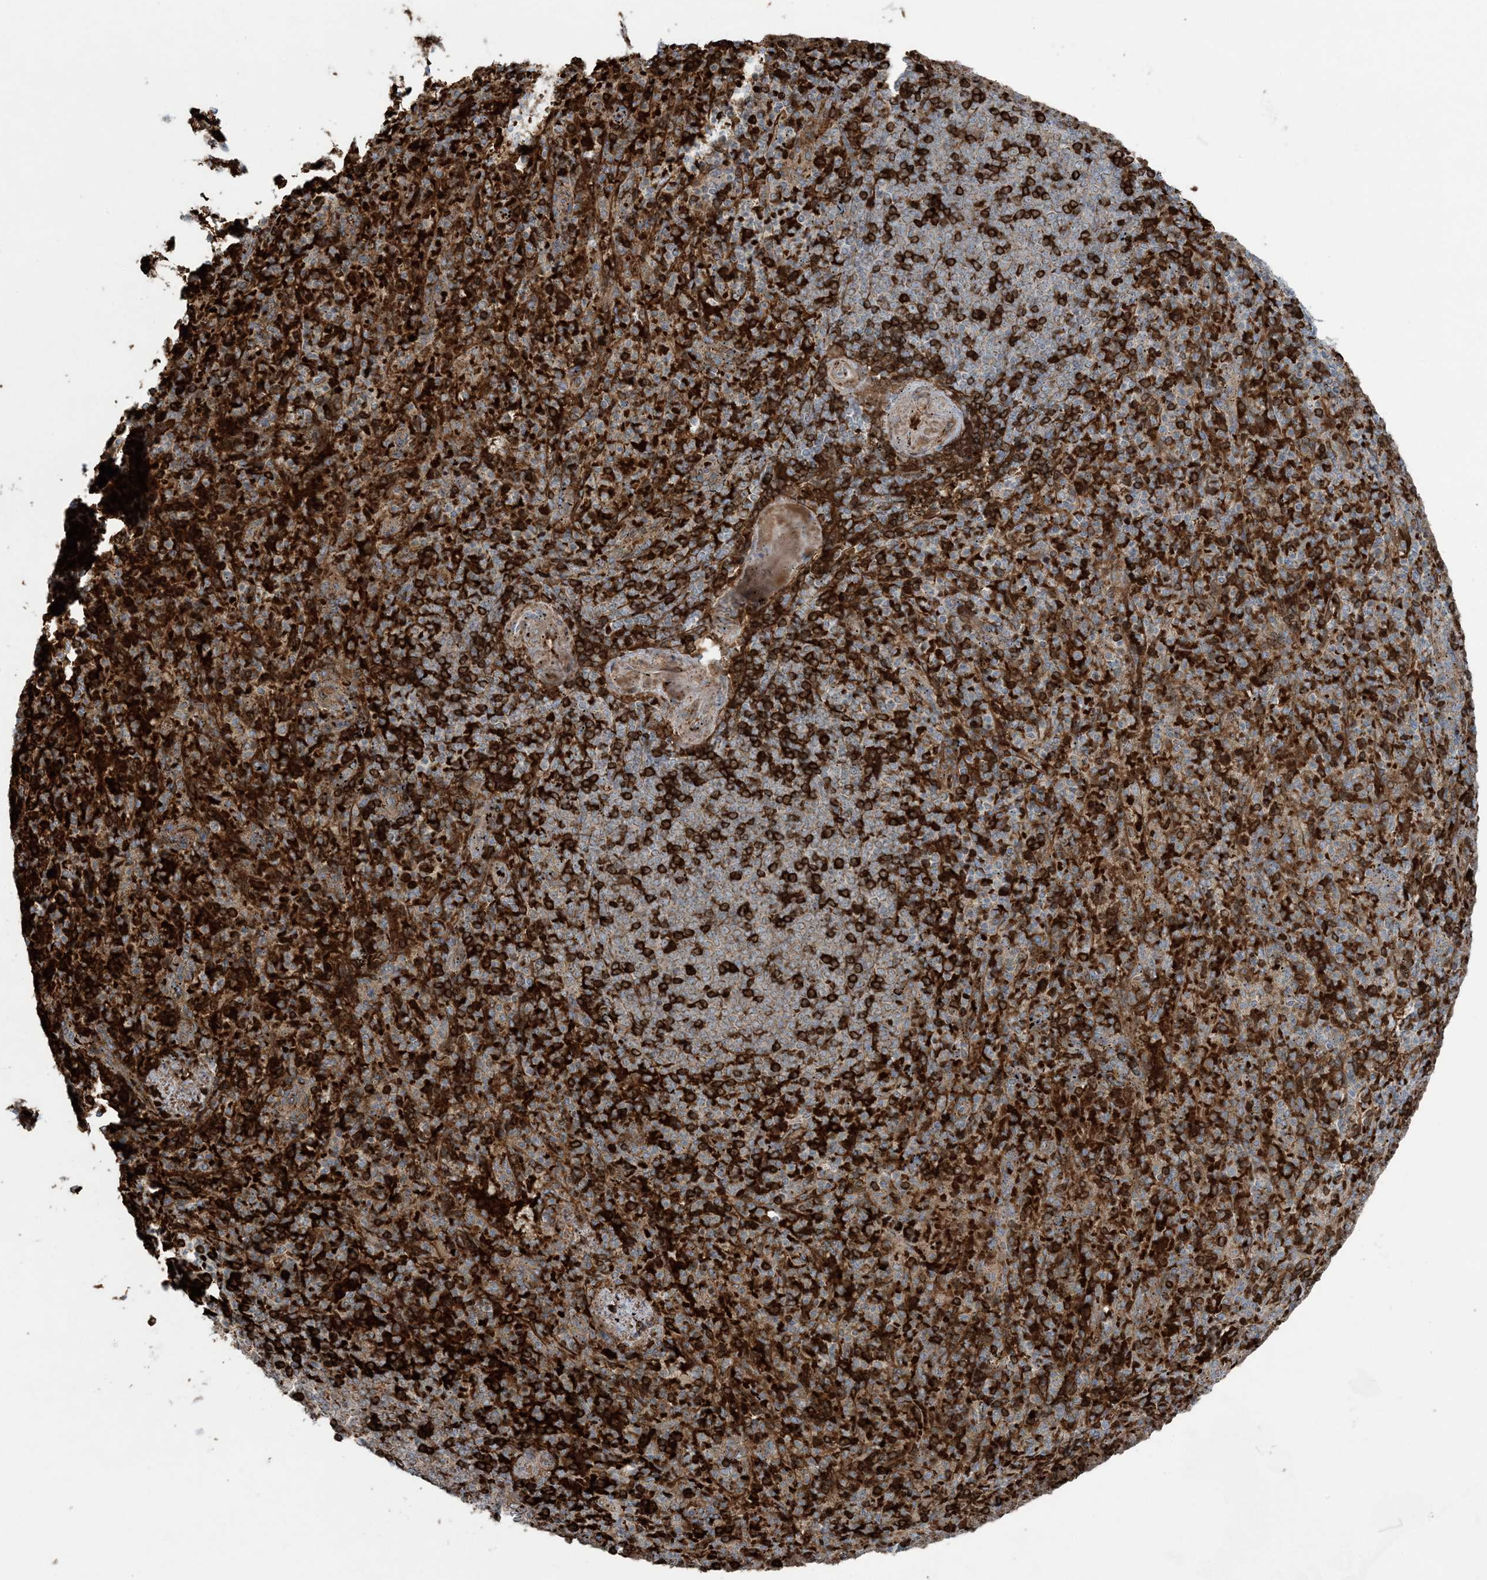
{"staining": {"intensity": "strong", "quantity": "25%-75%", "location": "cytoplasmic/membranous"}, "tissue": "spleen", "cell_type": "Cells in red pulp", "image_type": "normal", "snomed": [{"axis": "morphology", "description": "Normal tissue, NOS"}, {"axis": "topography", "description": "Spleen"}], "caption": "This image displays immunohistochemistry staining of benign human spleen, with high strong cytoplasmic/membranous staining in approximately 25%-75% of cells in red pulp.", "gene": "PIK3R4", "patient": {"sex": "female", "age": 74}}